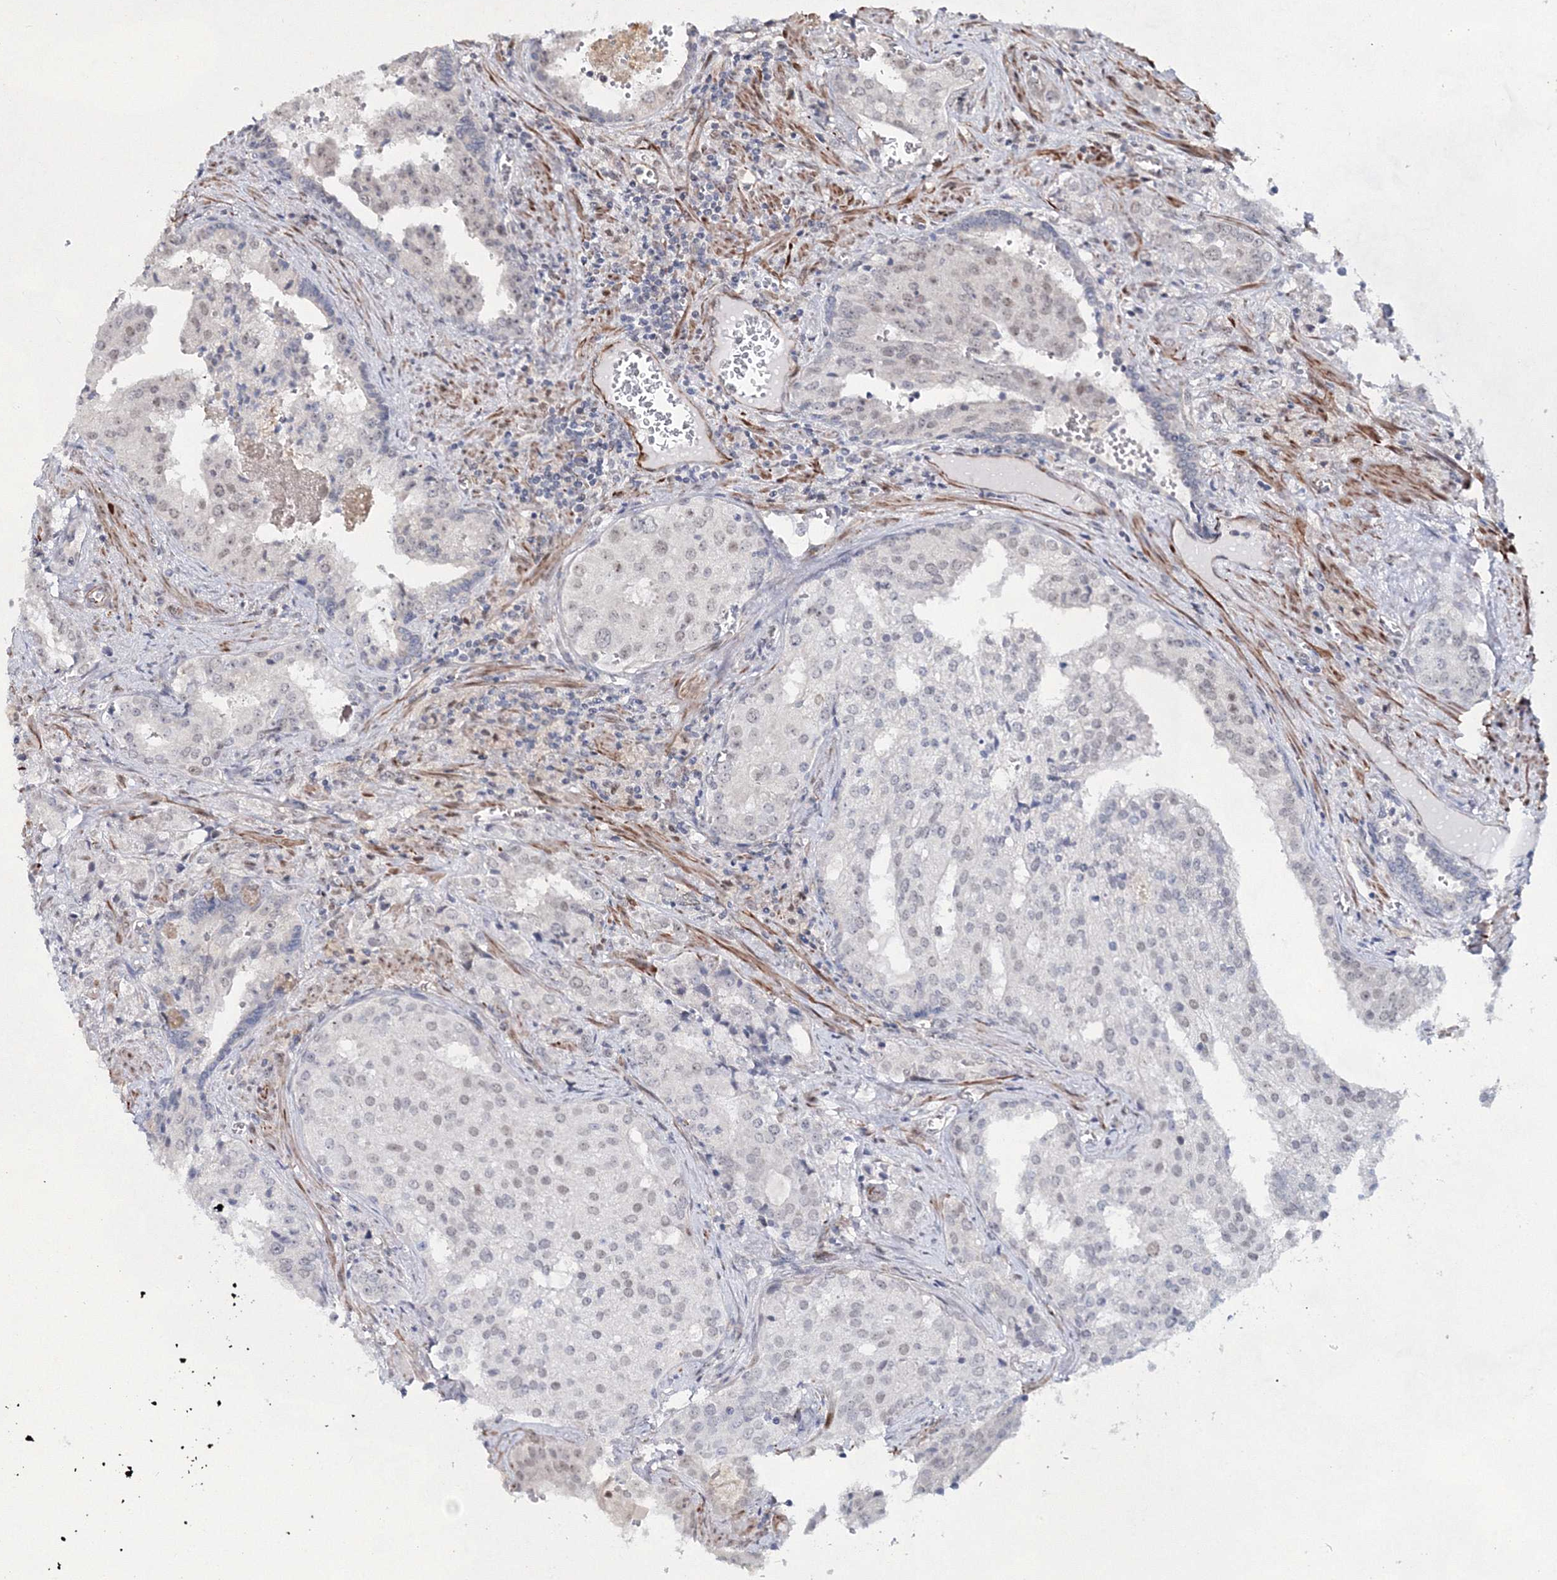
{"staining": {"intensity": "weak", "quantity": "<25%", "location": "nuclear"}, "tissue": "prostate cancer", "cell_type": "Tumor cells", "image_type": "cancer", "snomed": [{"axis": "morphology", "description": "Adenocarcinoma, High grade"}, {"axis": "topography", "description": "Prostate"}], "caption": "Prostate adenocarcinoma (high-grade) was stained to show a protein in brown. There is no significant staining in tumor cells. The staining is performed using DAB (3,3'-diaminobenzidine) brown chromogen with nuclei counter-stained in using hematoxylin.", "gene": "SNIP1", "patient": {"sex": "male", "age": 68}}